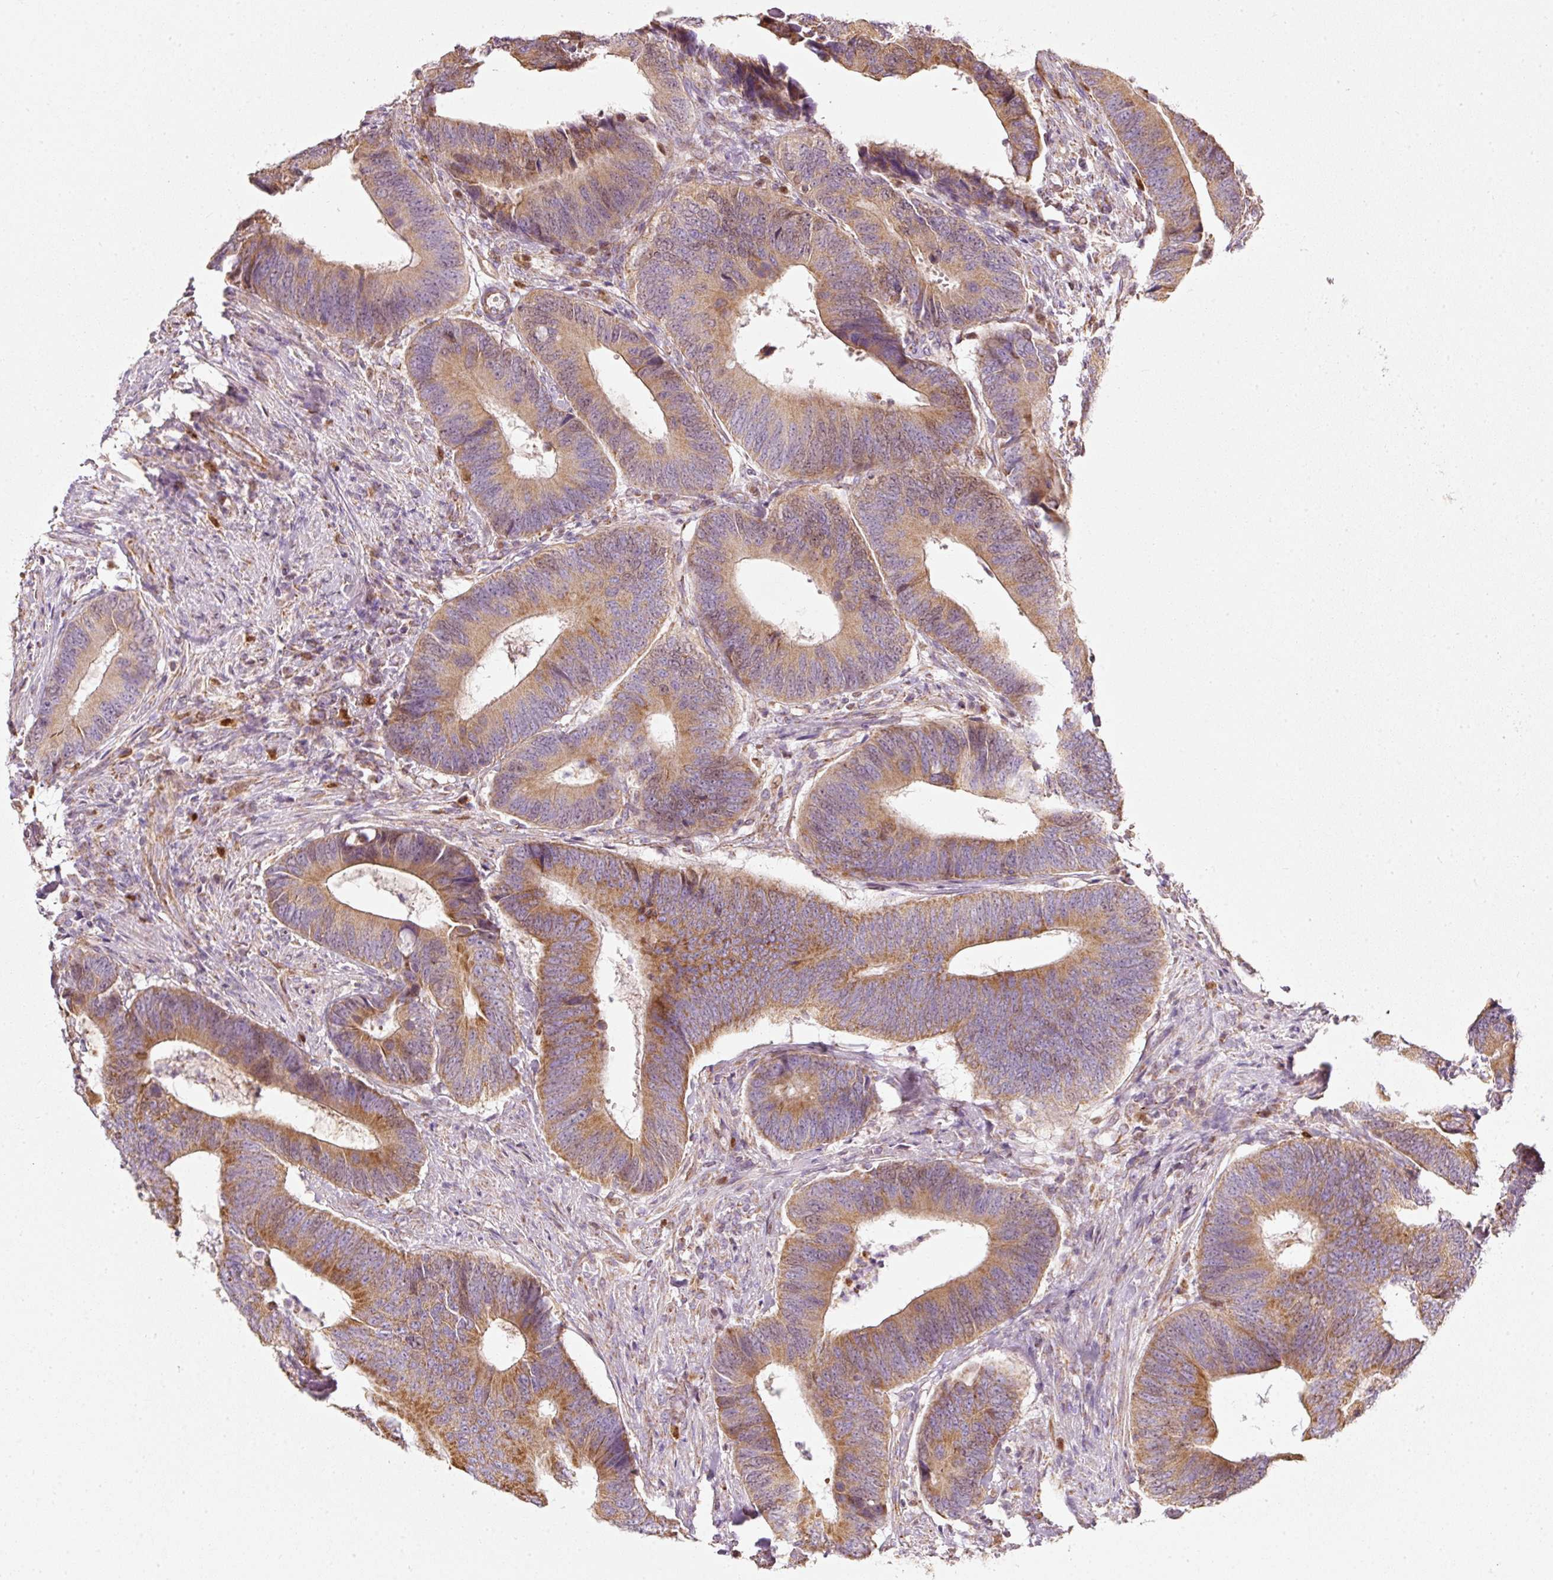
{"staining": {"intensity": "moderate", "quantity": ">75%", "location": "cytoplasmic/membranous,nuclear"}, "tissue": "colorectal cancer", "cell_type": "Tumor cells", "image_type": "cancer", "snomed": [{"axis": "morphology", "description": "Adenocarcinoma, NOS"}, {"axis": "topography", "description": "Colon"}], "caption": "Moderate cytoplasmic/membranous and nuclear expression is appreciated in about >75% of tumor cells in adenocarcinoma (colorectal).", "gene": "DUT", "patient": {"sex": "male", "age": 87}}